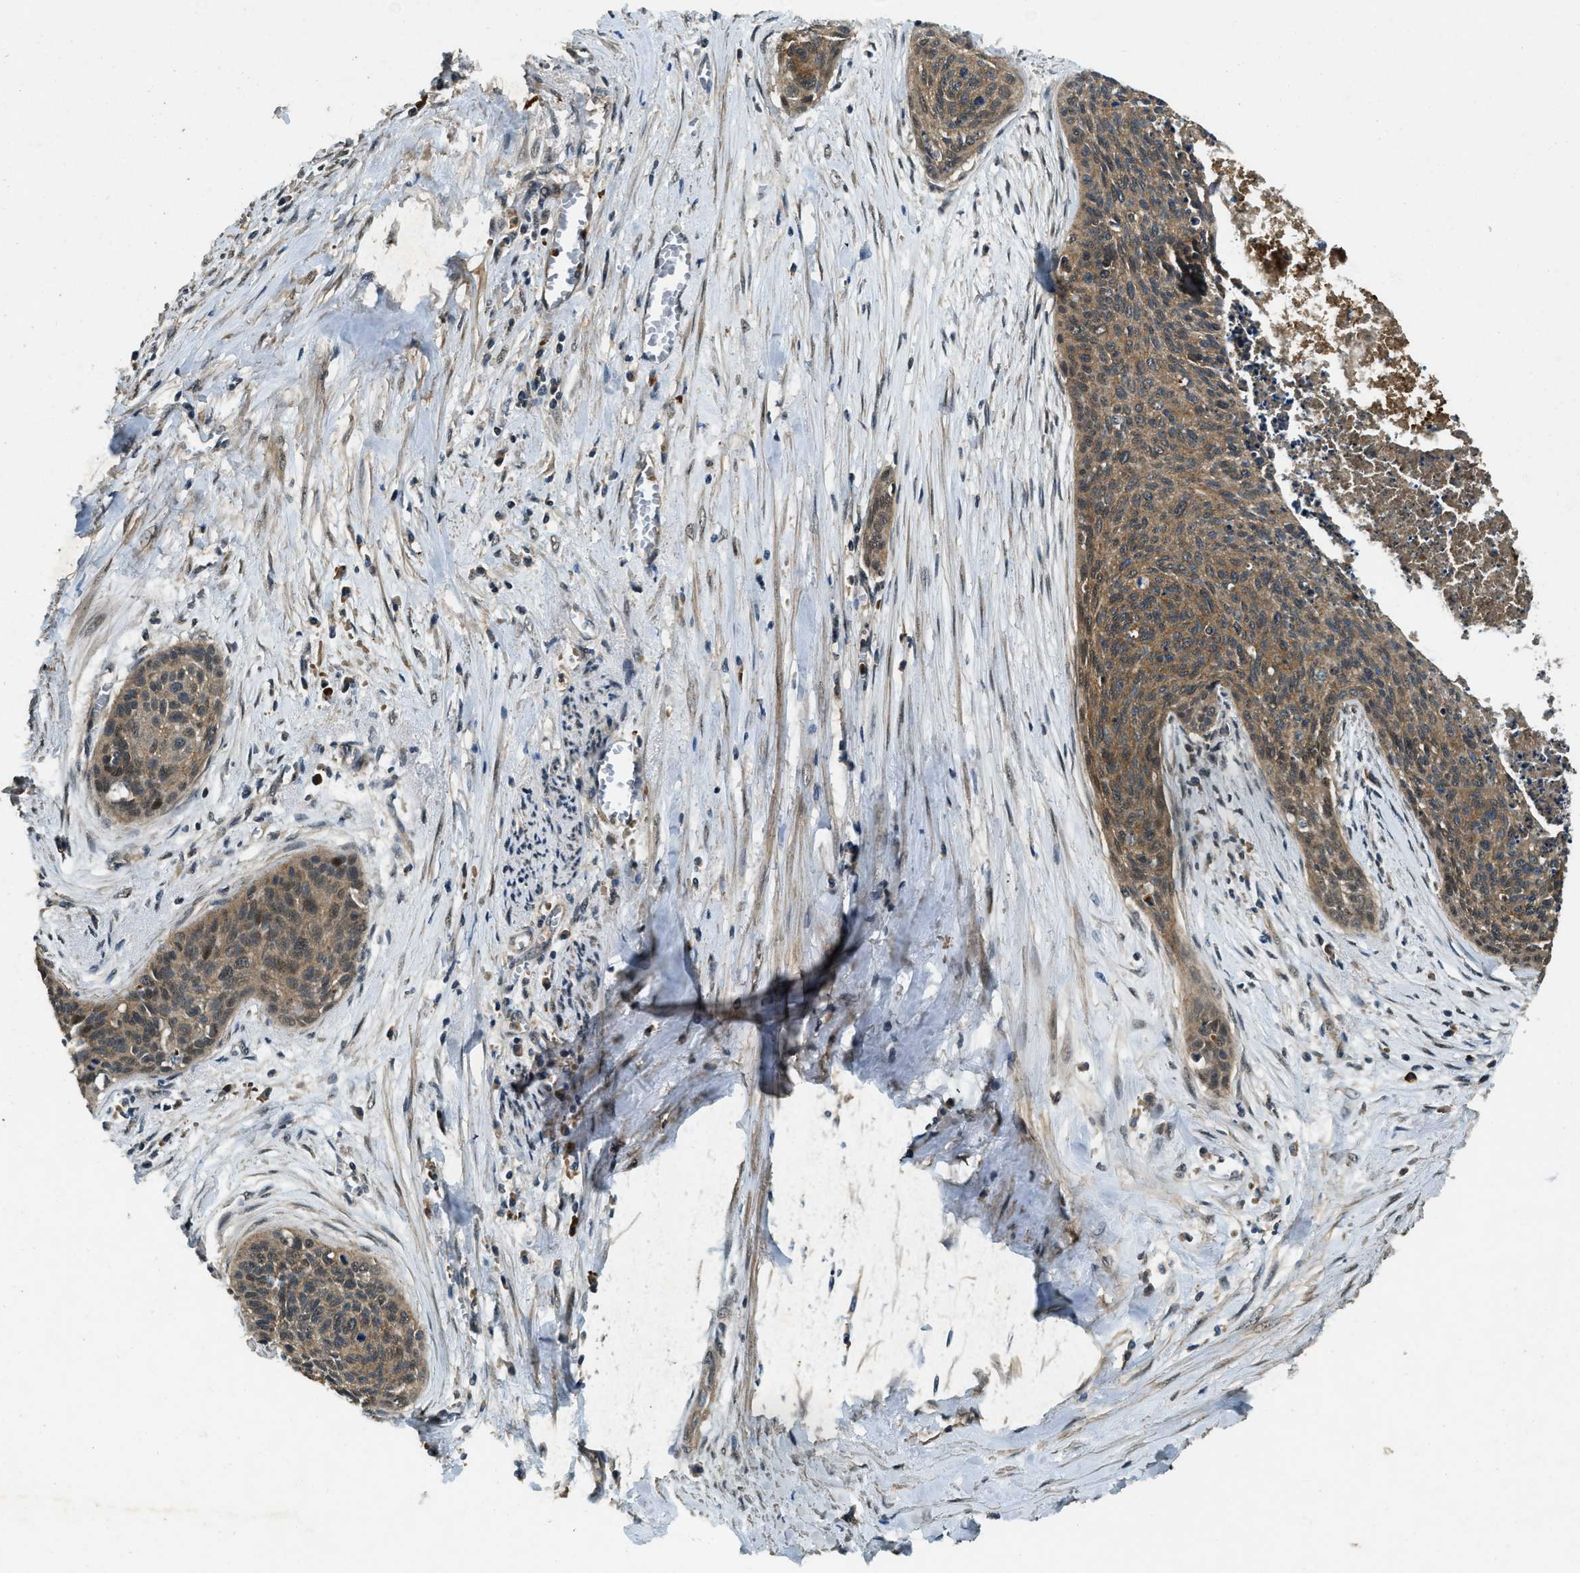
{"staining": {"intensity": "moderate", "quantity": ">75%", "location": "cytoplasmic/membranous"}, "tissue": "cervical cancer", "cell_type": "Tumor cells", "image_type": "cancer", "snomed": [{"axis": "morphology", "description": "Squamous cell carcinoma, NOS"}, {"axis": "topography", "description": "Cervix"}], "caption": "DAB (3,3'-diaminobenzidine) immunohistochemical staining of cervical cancer (squamous cell carcinoma) shows moderate cytoplasmic/membranous protein expression in approximately >75% of tumor cells.", "gene": "ATP8B1", "patient": {"sex": "female", "age": 55}}